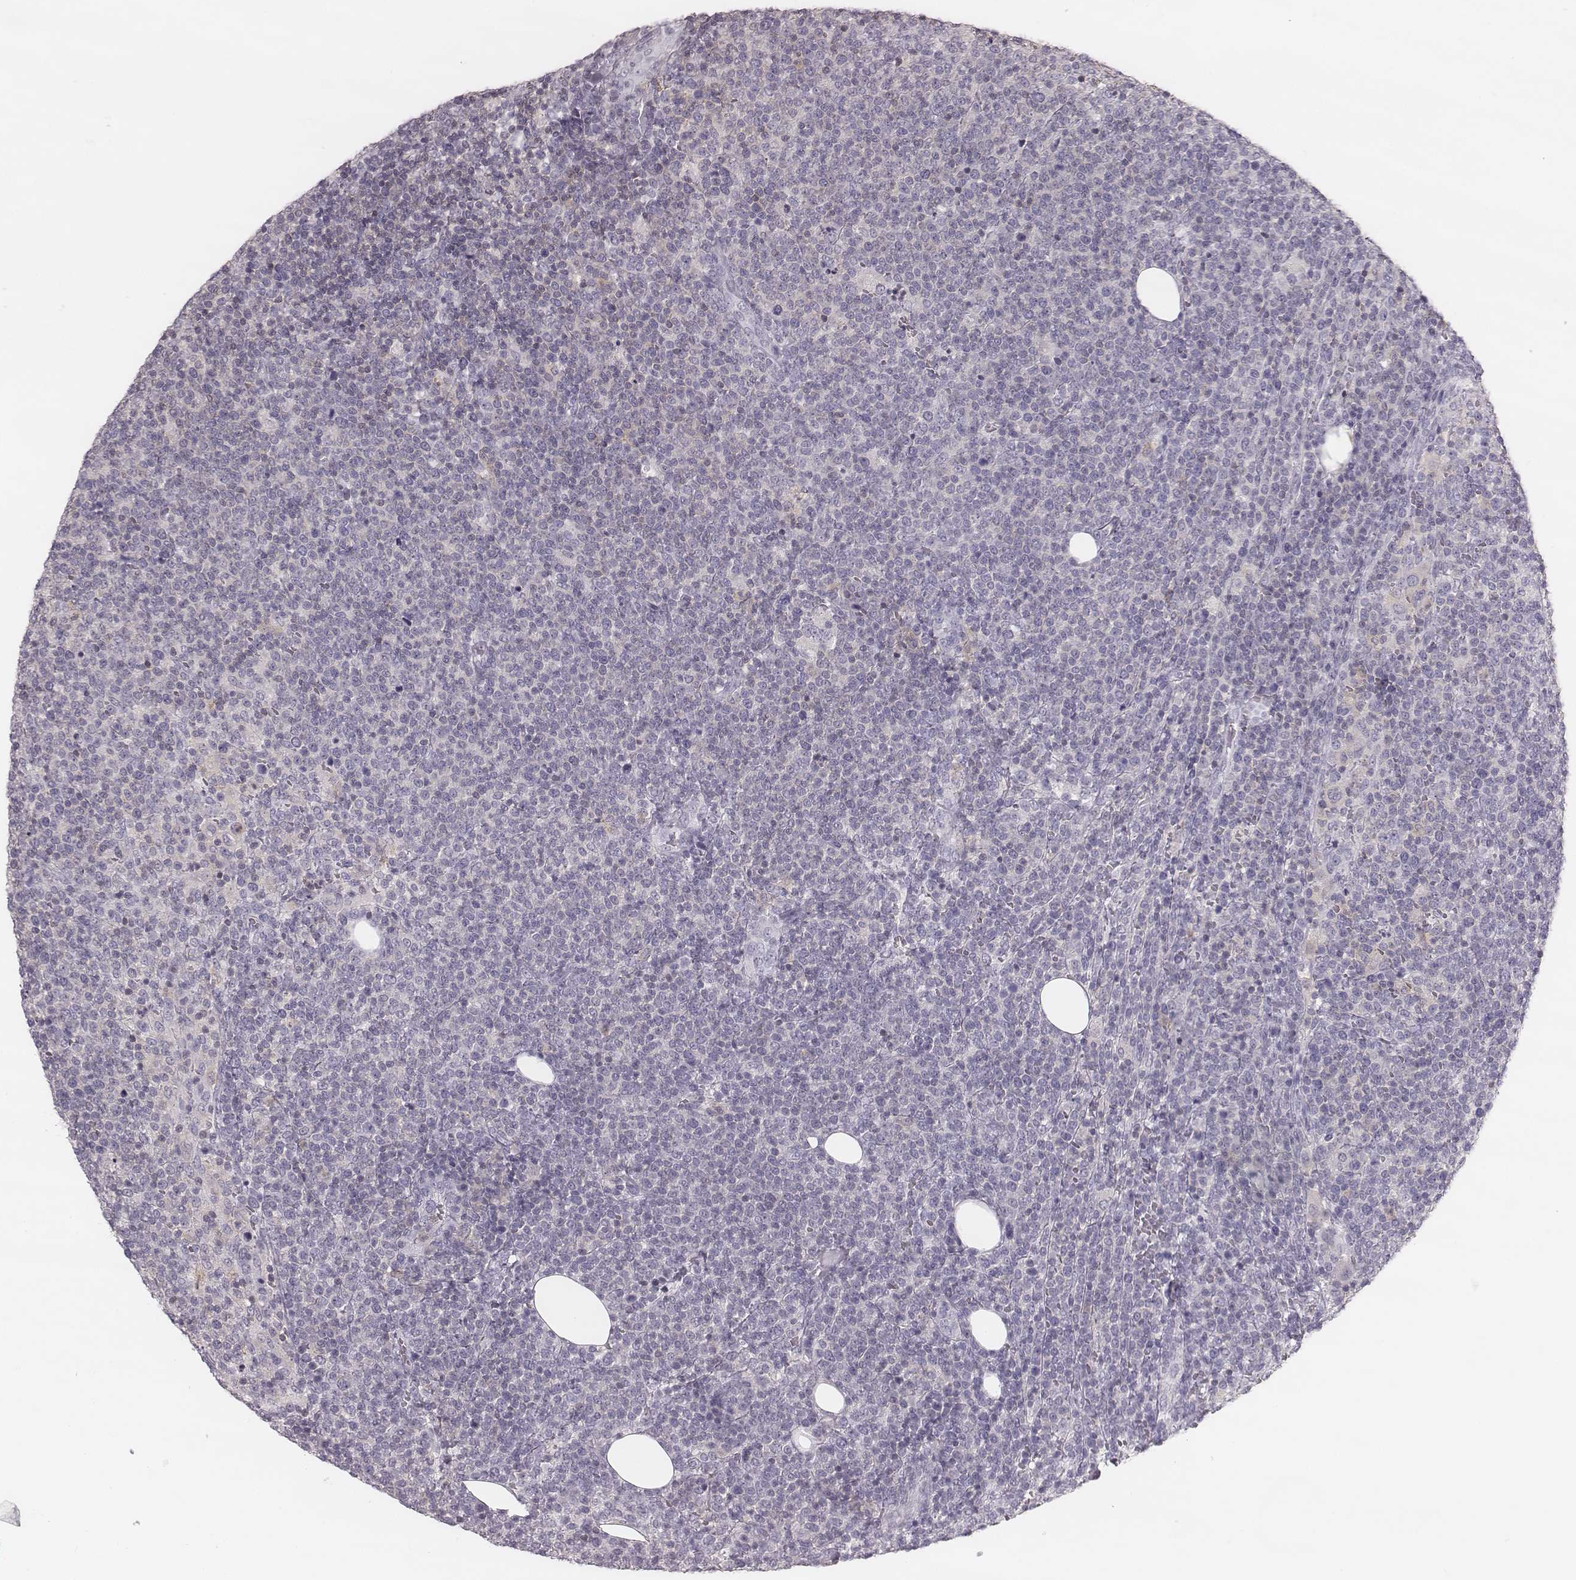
{"staining": {"intensity": "negative", "quantity": "none", "location": "none"}, "tissue": "lymphoma", "cell_type": "Tumor cells", "image_type": "cancer", "snomed": [{"axis": "morphology", "description": "Malignant lymphoma, non-Hodgkin's type, High grade"}, {"axis": "topography", "description": "Lymph node"}], "caption": "A high-resolution image shows IHC staining of lymphoma, which displays no significant positivity in tumor cells.", "gene": "ZNF365", "patient": {"sex": "male", "age": 61}}